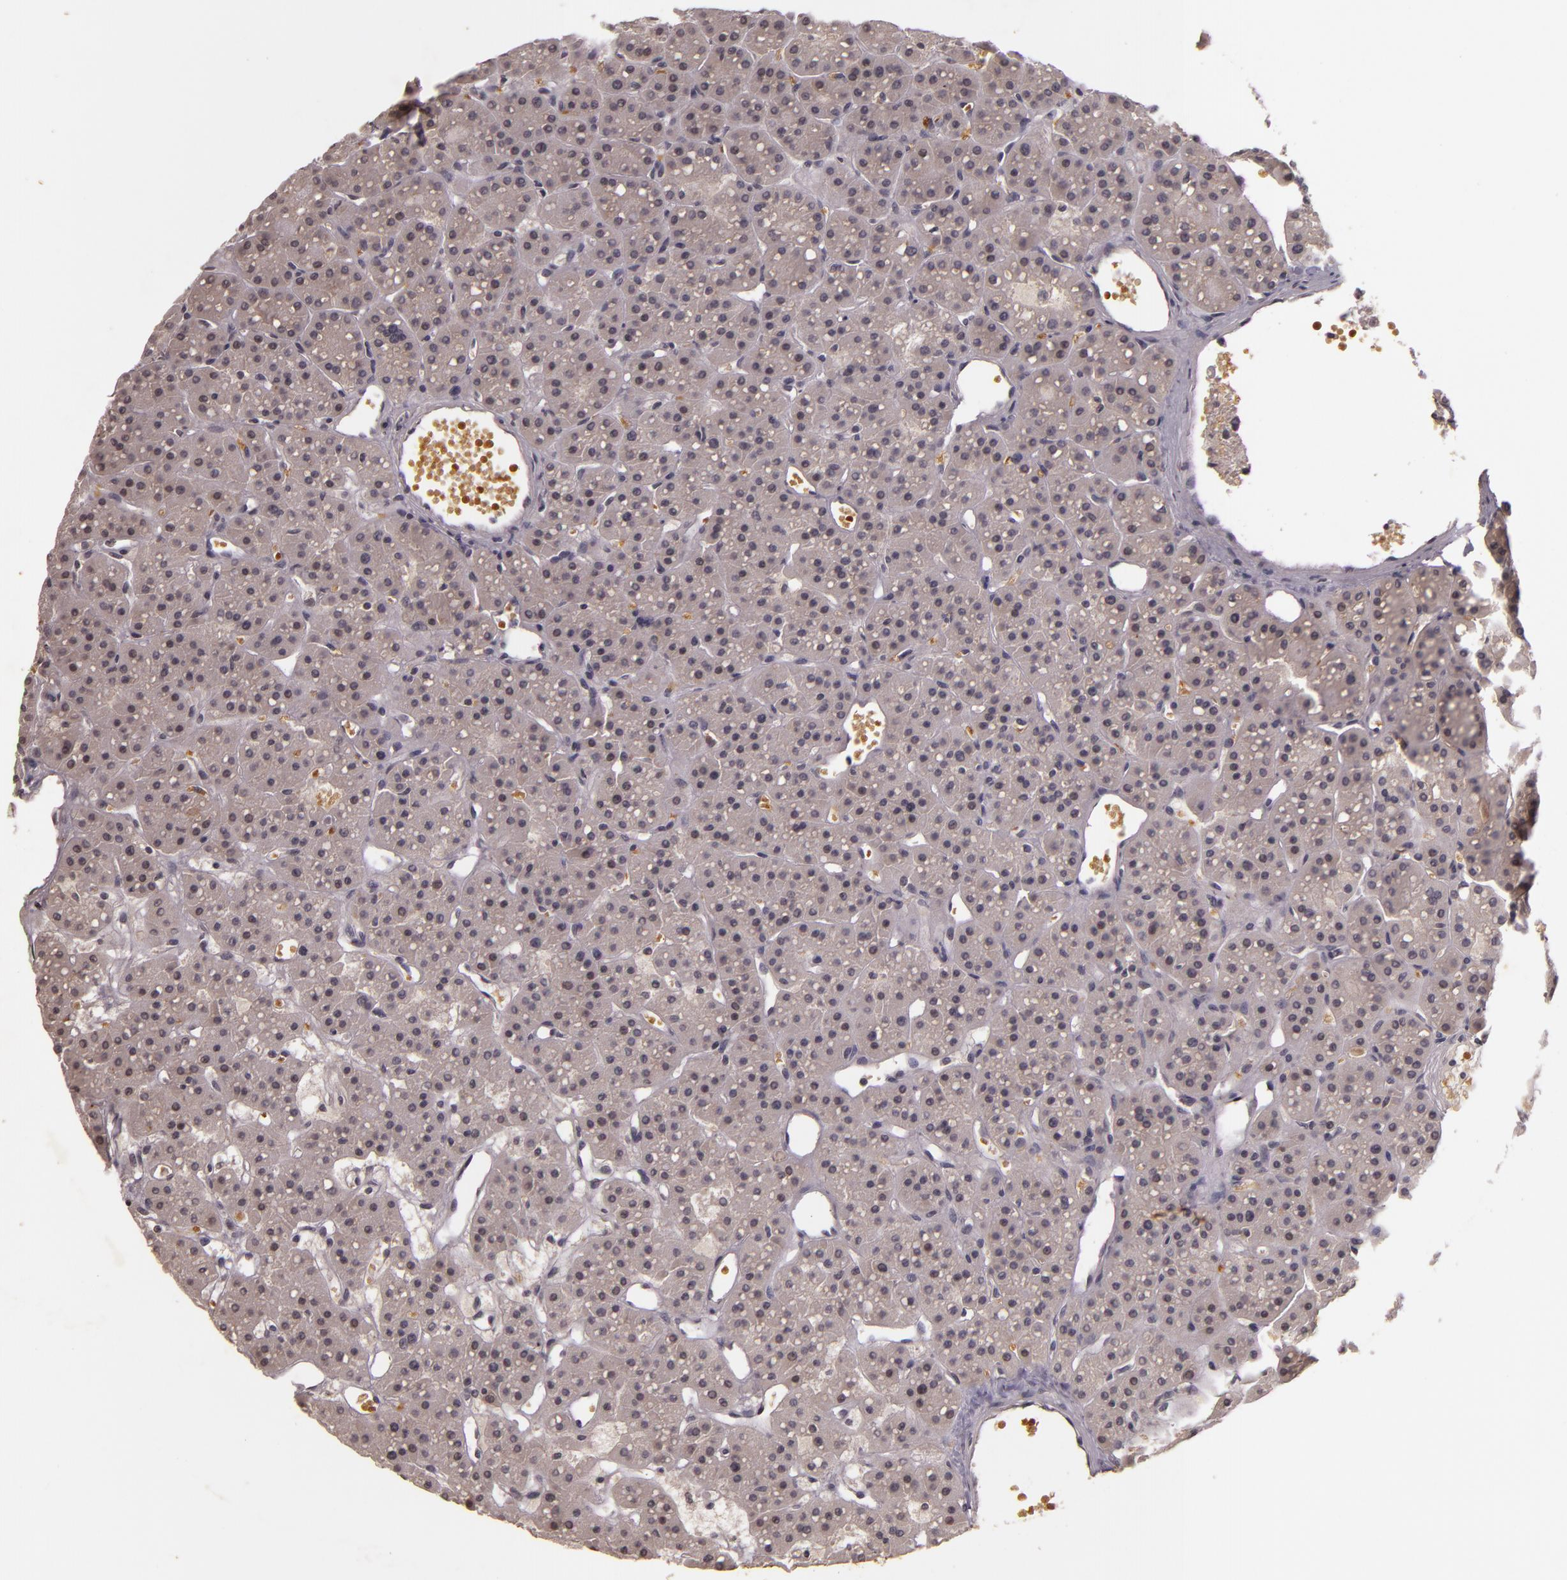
{"staining": {"intensity": "negative", "quantity": "none", "location": "none"}, "tissue": "parathyroid gland", "cell_type": "Glandular cells", "image_type": "normal", "snomed": [{"axis": "morphology", "description": "Normal tissue, NOS"}, {"axis": "topography", "description": "Parathyroid gland"}], "caption": "IHC photomicrograph of unremarkable parathyroid gland: parathyroid gland stained with DAB shows no significant protein expression in glandular cells. (Stains: DAB (3,3'-diaminobenzidine) IHC with hematoxylin counter stain, Microscopy: brightfield microscopy at high magnification).", "gene": "TFF1", "patient": {"sex": "female", "age": 76}}